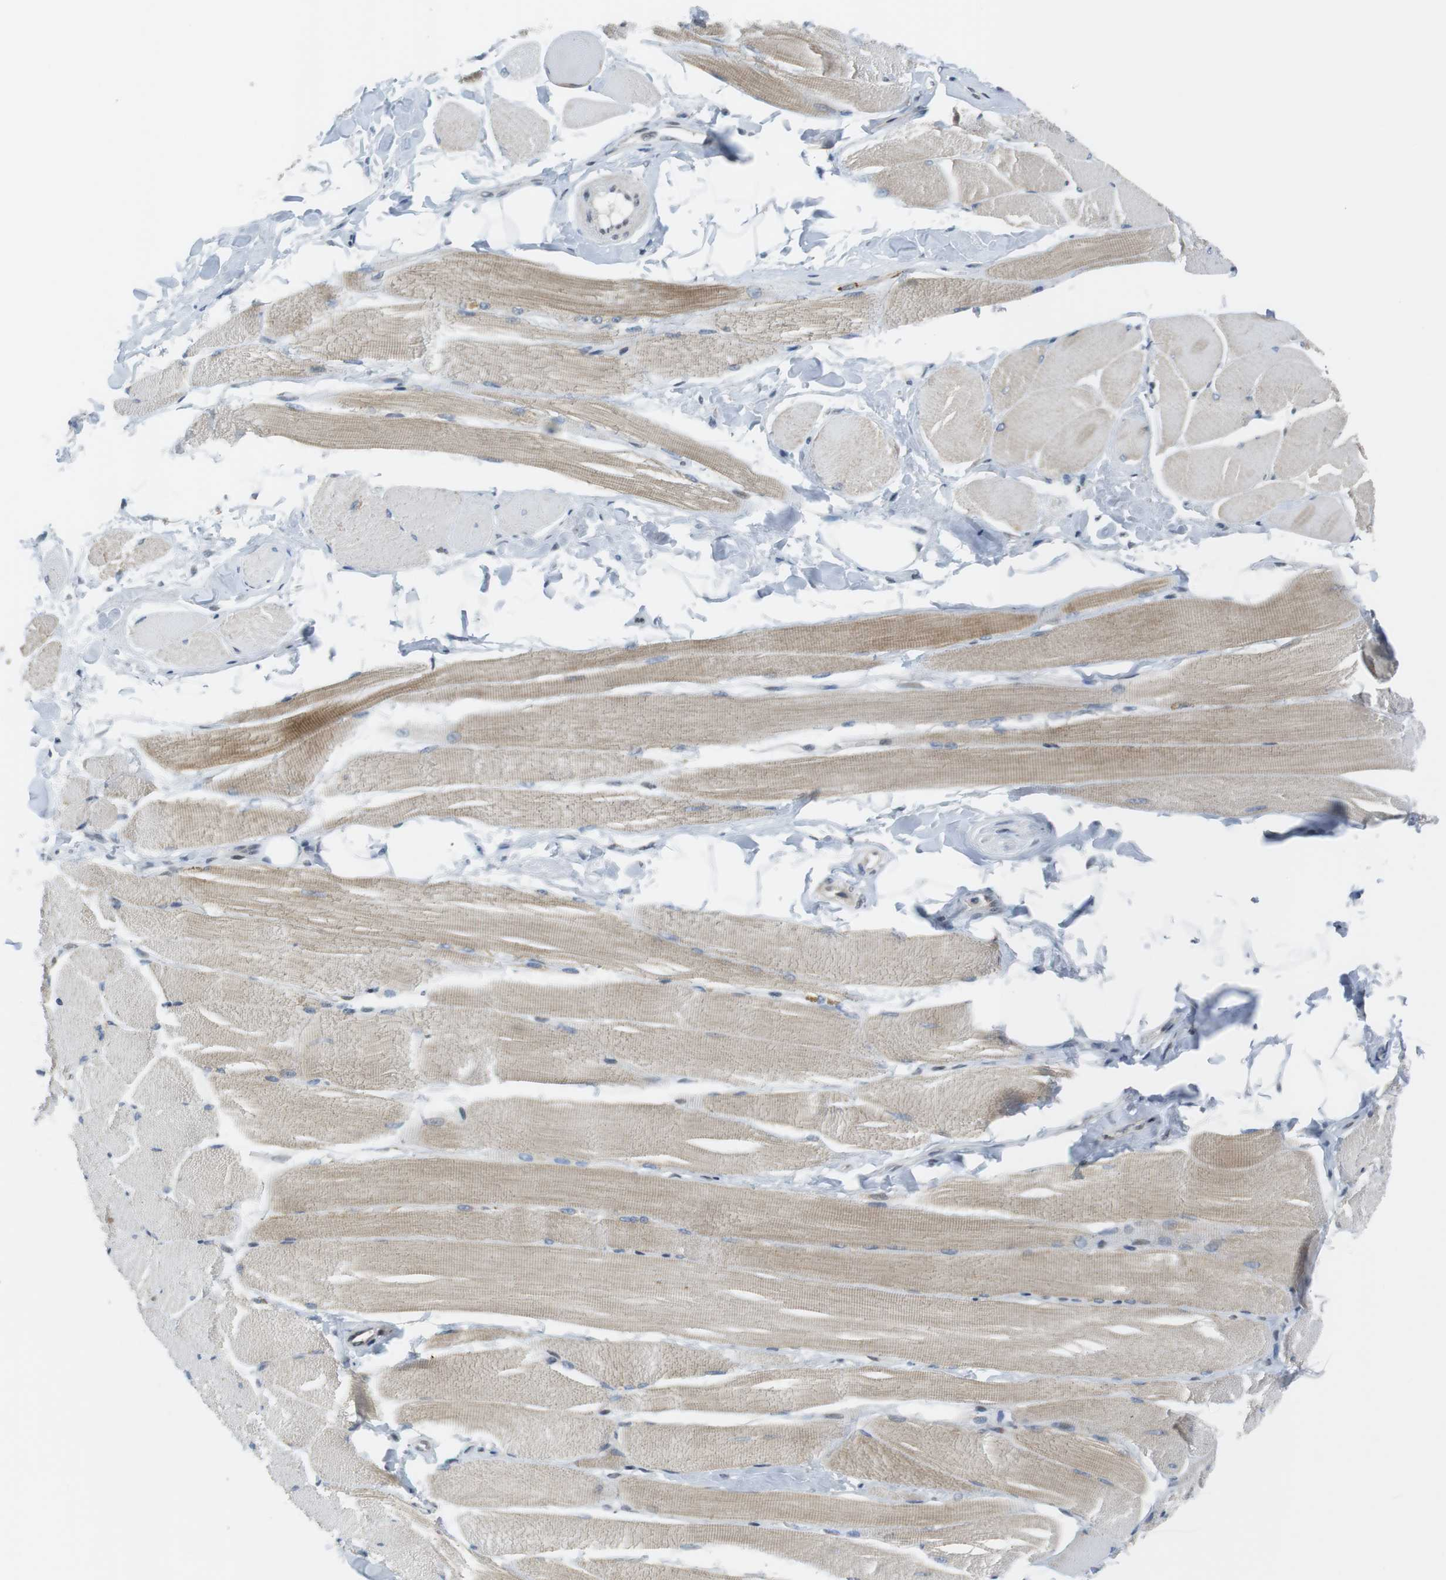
{"staining": {"intensity": "moderate", "quantity": ">75%", "location": "cytoplasmic/membranous"}, "tissue": "skeletal muscle", "cell_type": "Myocytes", "image_type": "normal", "snomed": [{"axis": "morphology", "description": "Normal tissue, NOS"}, {"axis": "topography", "description": "Skeletal muscle"}, {"axis": "topography", "description": "Peripheral nerve tissue"}], "caption": "Brown immunohistochemical staining in unremarkable skeletal muscle displays moderate cytoplasmic/membranous expression in about >75% of myocytes.", "gene": "BRD4", "patient": {"sex": "female", "age": 84}}